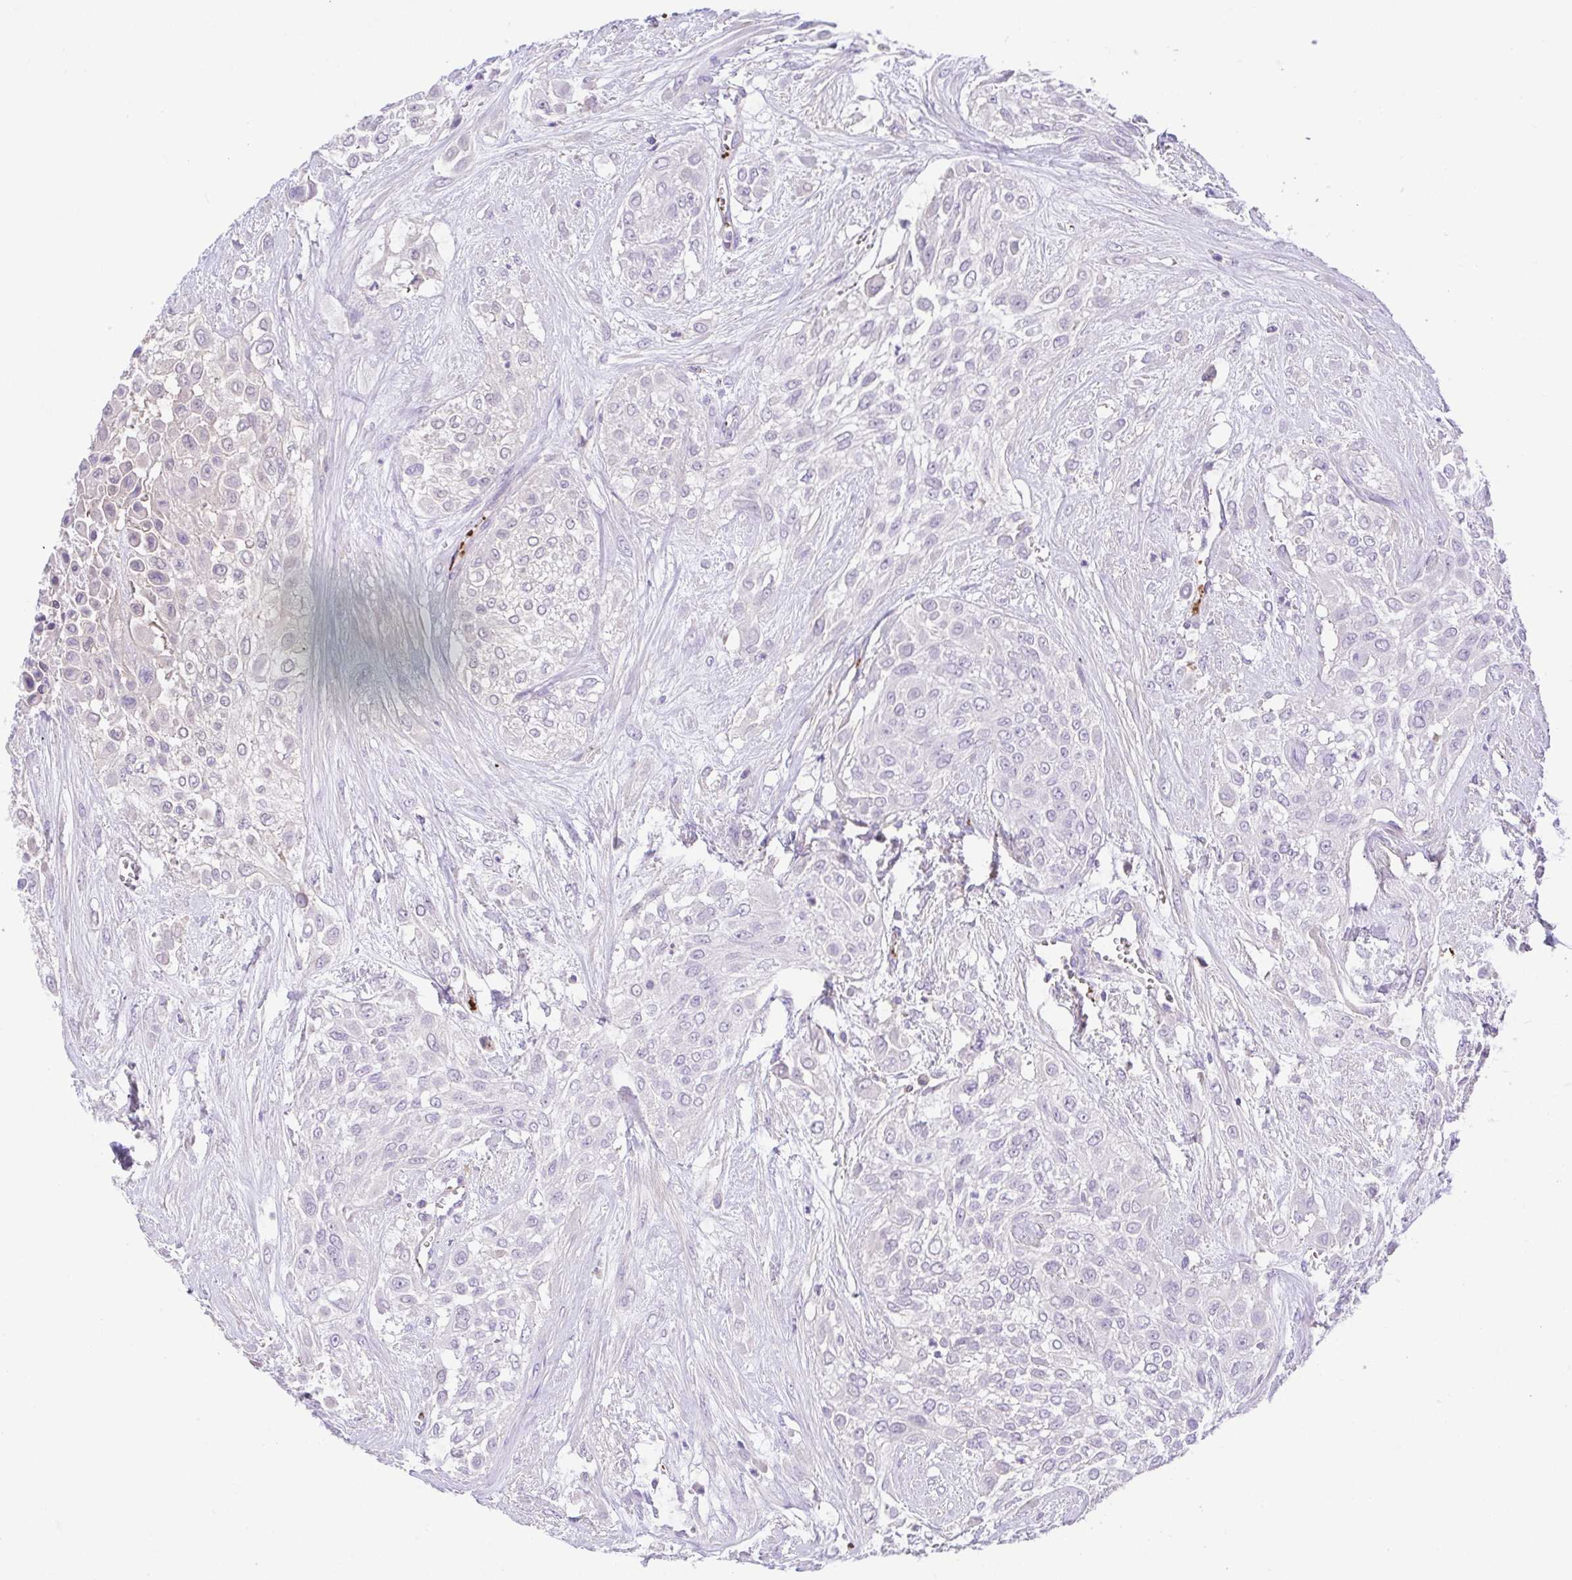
{"staining": {"intensity": "negative", "quantity": "none", "location": "none"}, "tissue": "urothelial cancer", "cell_type": "Tumor cells", "image_type": "cancer", "snomed": [{"axis": "morphology", "description": "Urothelial carcinoma, High grade"}, {"axis": "topography", "description": "Urinary bladder"}], "caption": "Tumor cells are negative for protein expression in human urothelial cancer. (IHC, brightfield microscopy, high magnification).", "gene": "PRR14L", "patient": {"sex": "male", "age": 57}}